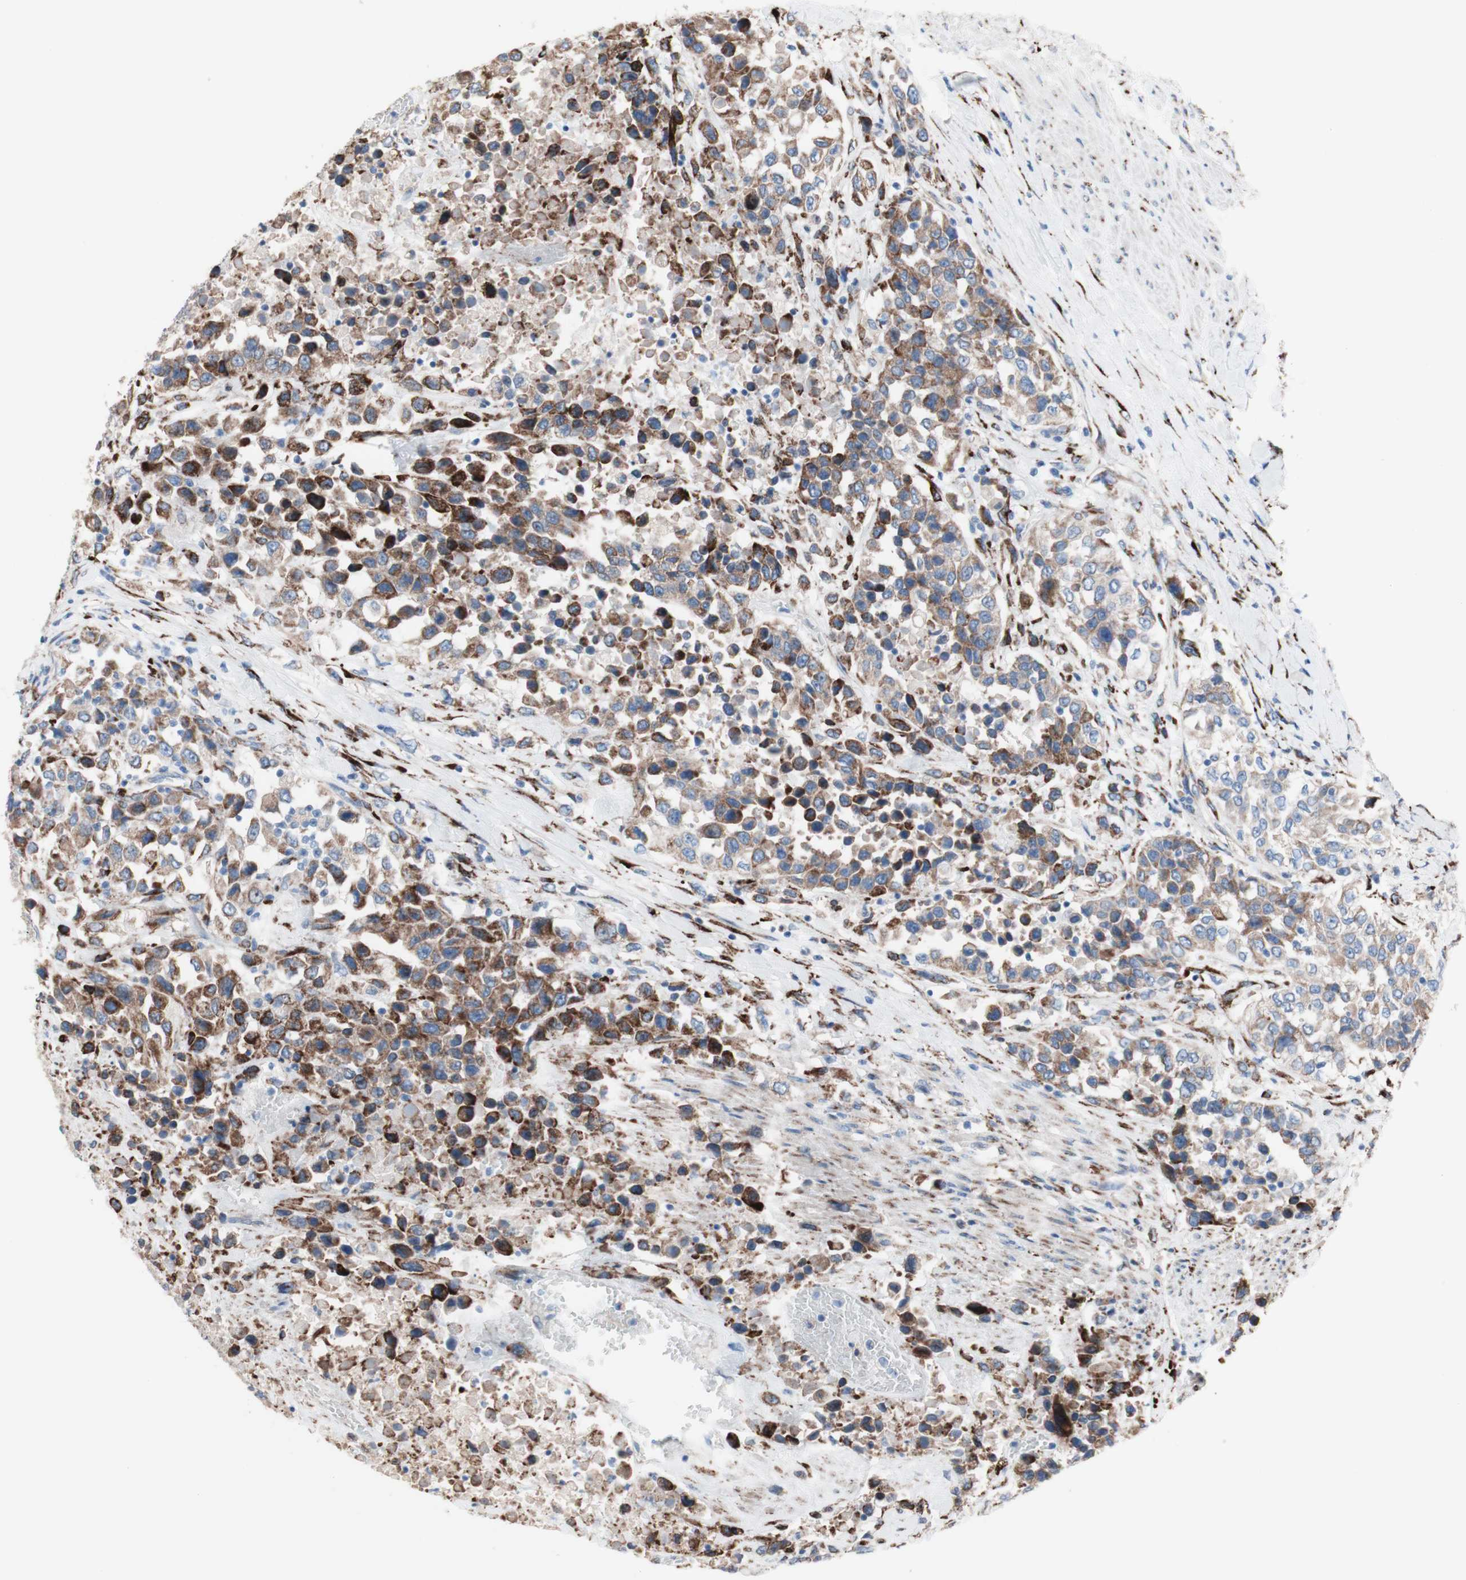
{"staining": {"intensity": "moderate", "quantity": "25%-75%", "location": "cytoplasmic/membranous"}, "tissue": "urothelial cancer", "cell_type": "Tumor cells", "image_type": "cancer", "snomed": [{"axis": "morphology", "description": "Urothelial carcinoma, High grade"}, {"axis": "topography", "description": "Urinary bladder"}], "caption": "A medium amount of moderate cytoplasmic/membranous positivity is present in approximately 25%-75% of tumor cells in urothelial cancer tissue.", "gene": "AGPAT5", "patient": {"sex": "female", "age": 80}}